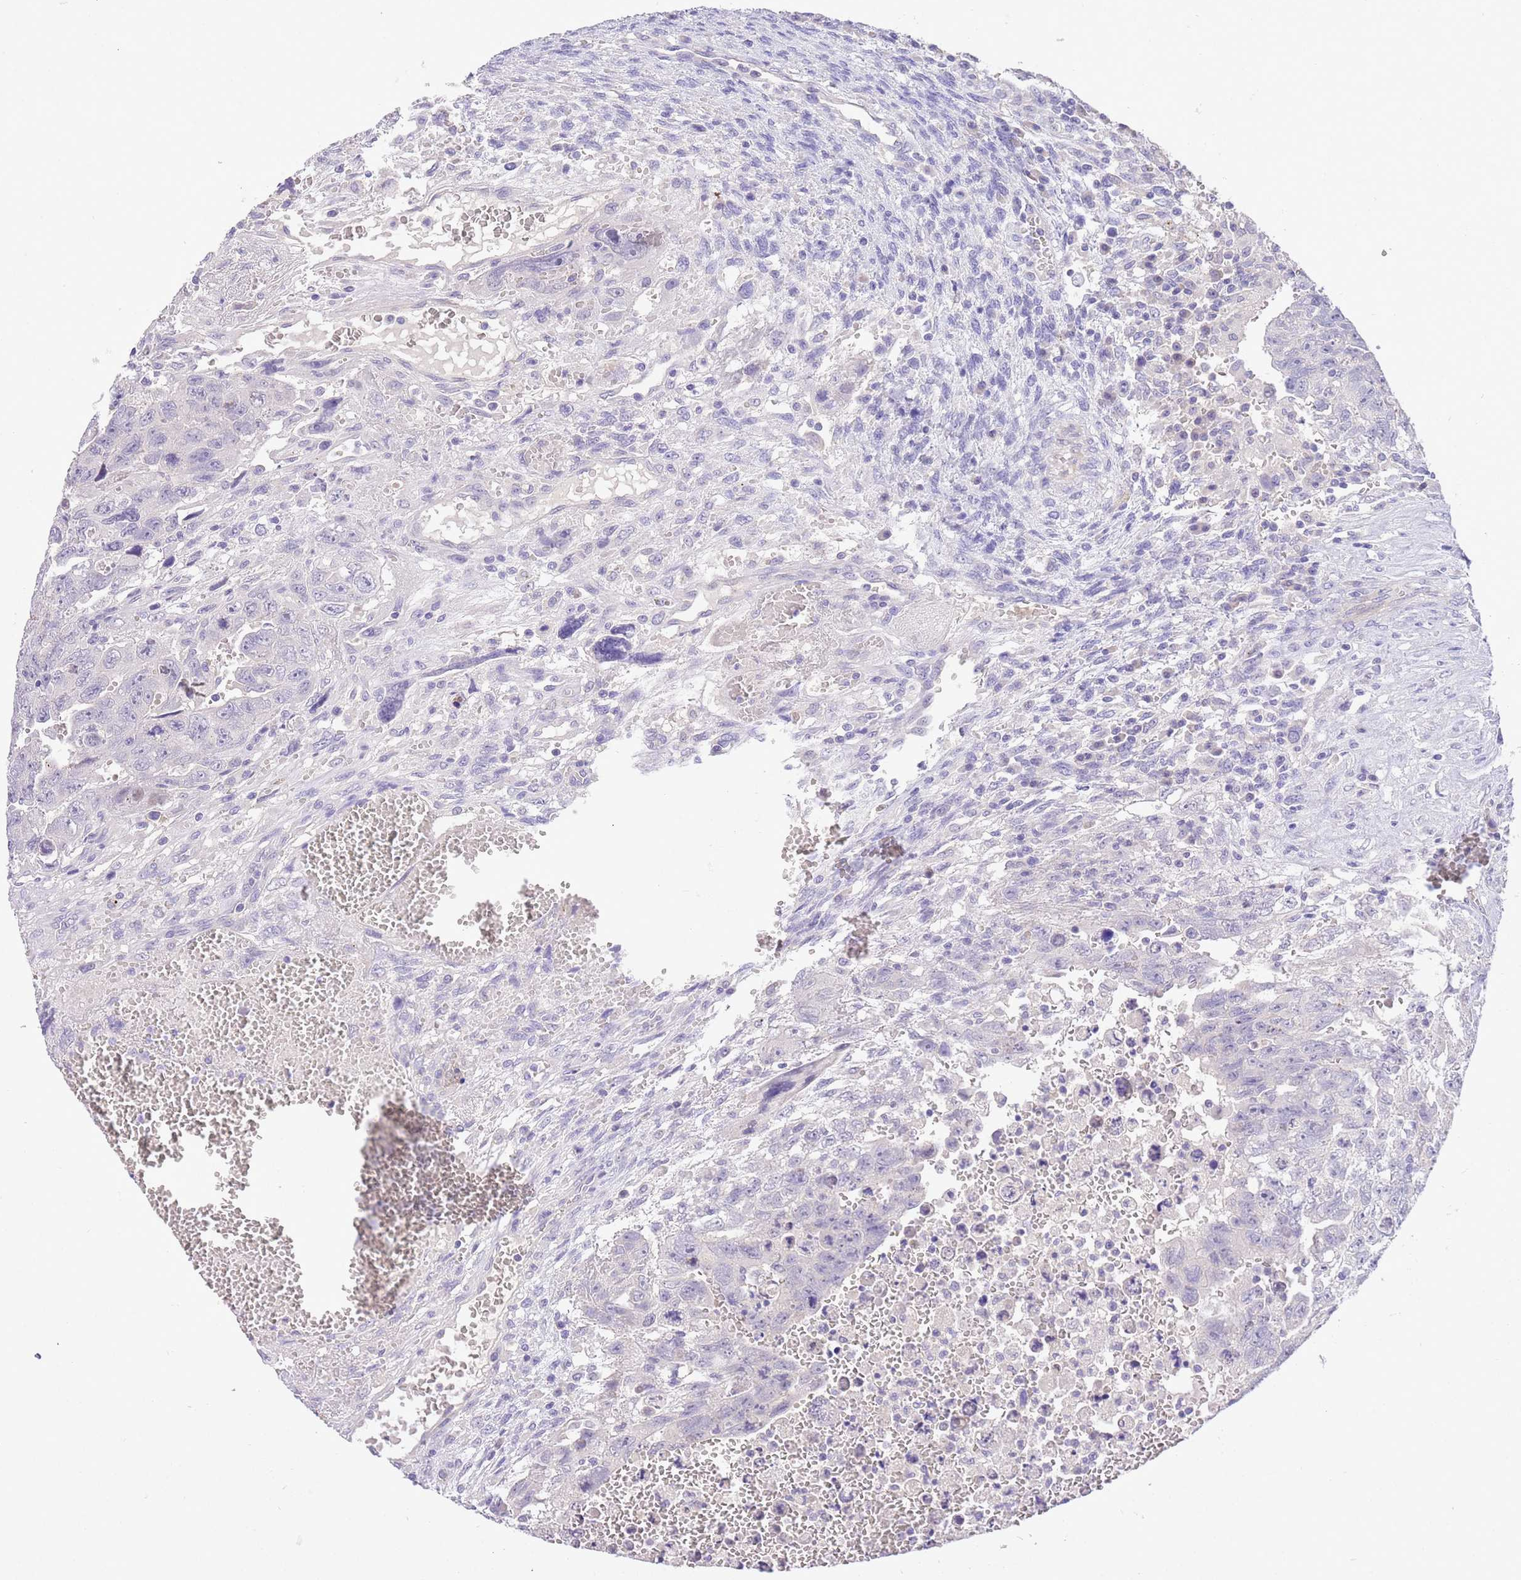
{"staining": {"intensity": "negative", "quantity": "none", "location": "none"}, "tissue": "testis cancer", "cell_type": "Tumor cells", "image_type": "cancer", "snomed": [{"axis": "morphology", "description": "Carcinoma, Embryonal, NOS"}, {"axis": "topography", "description": "Testis"}], "caption": "A photomicrograph of embryonal carcinoma (testis) stained for a protein reveals no brown staining in tumor cells.", "gene": "SFTPA1", "patient": {"sex": "male", "age": 28}}